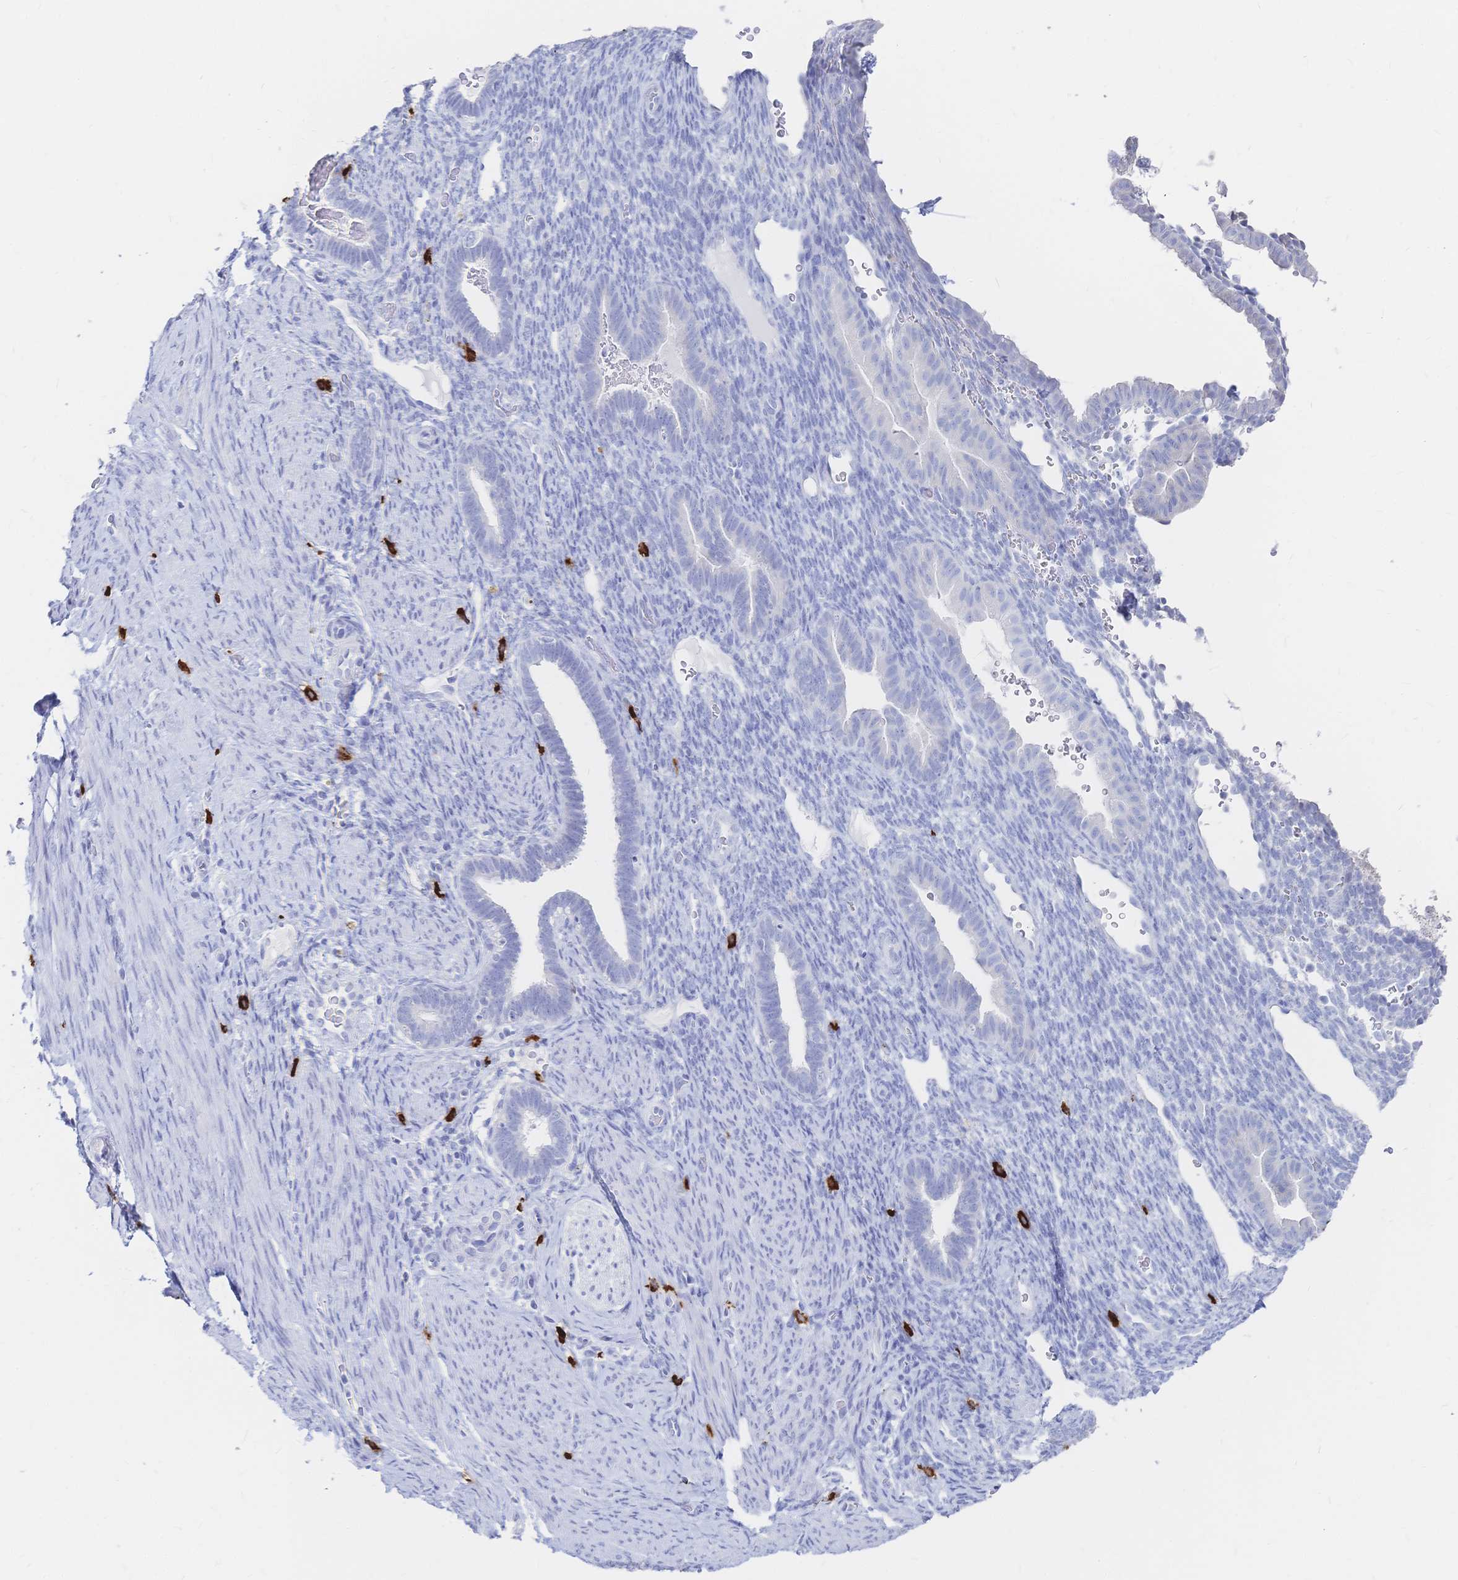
{"staining": {"intensity": "negative", "quantity": "none", "location": "none"}, "tissue": "endometrium", "cell_type": "Cells in endometrial stroma", "image_type": "normal", "snomed": [{"axis": "morphology", "description": "Normal tissue, NOS"}, {"axis": "topography", "description": "Endometrium"}], "caption": "Immunohistochemistry (IHC) histopathology image of benign endometrium stained for a protein (brown), which shows no positivity in cells in endometrial stroma. (Brightfield microscopy of DAB (3,3'-diaminobenzidine) immunohistochemistry at high magnification).", "gene": "IL2RB", "patient": {"sex": "female", "age": 34}}